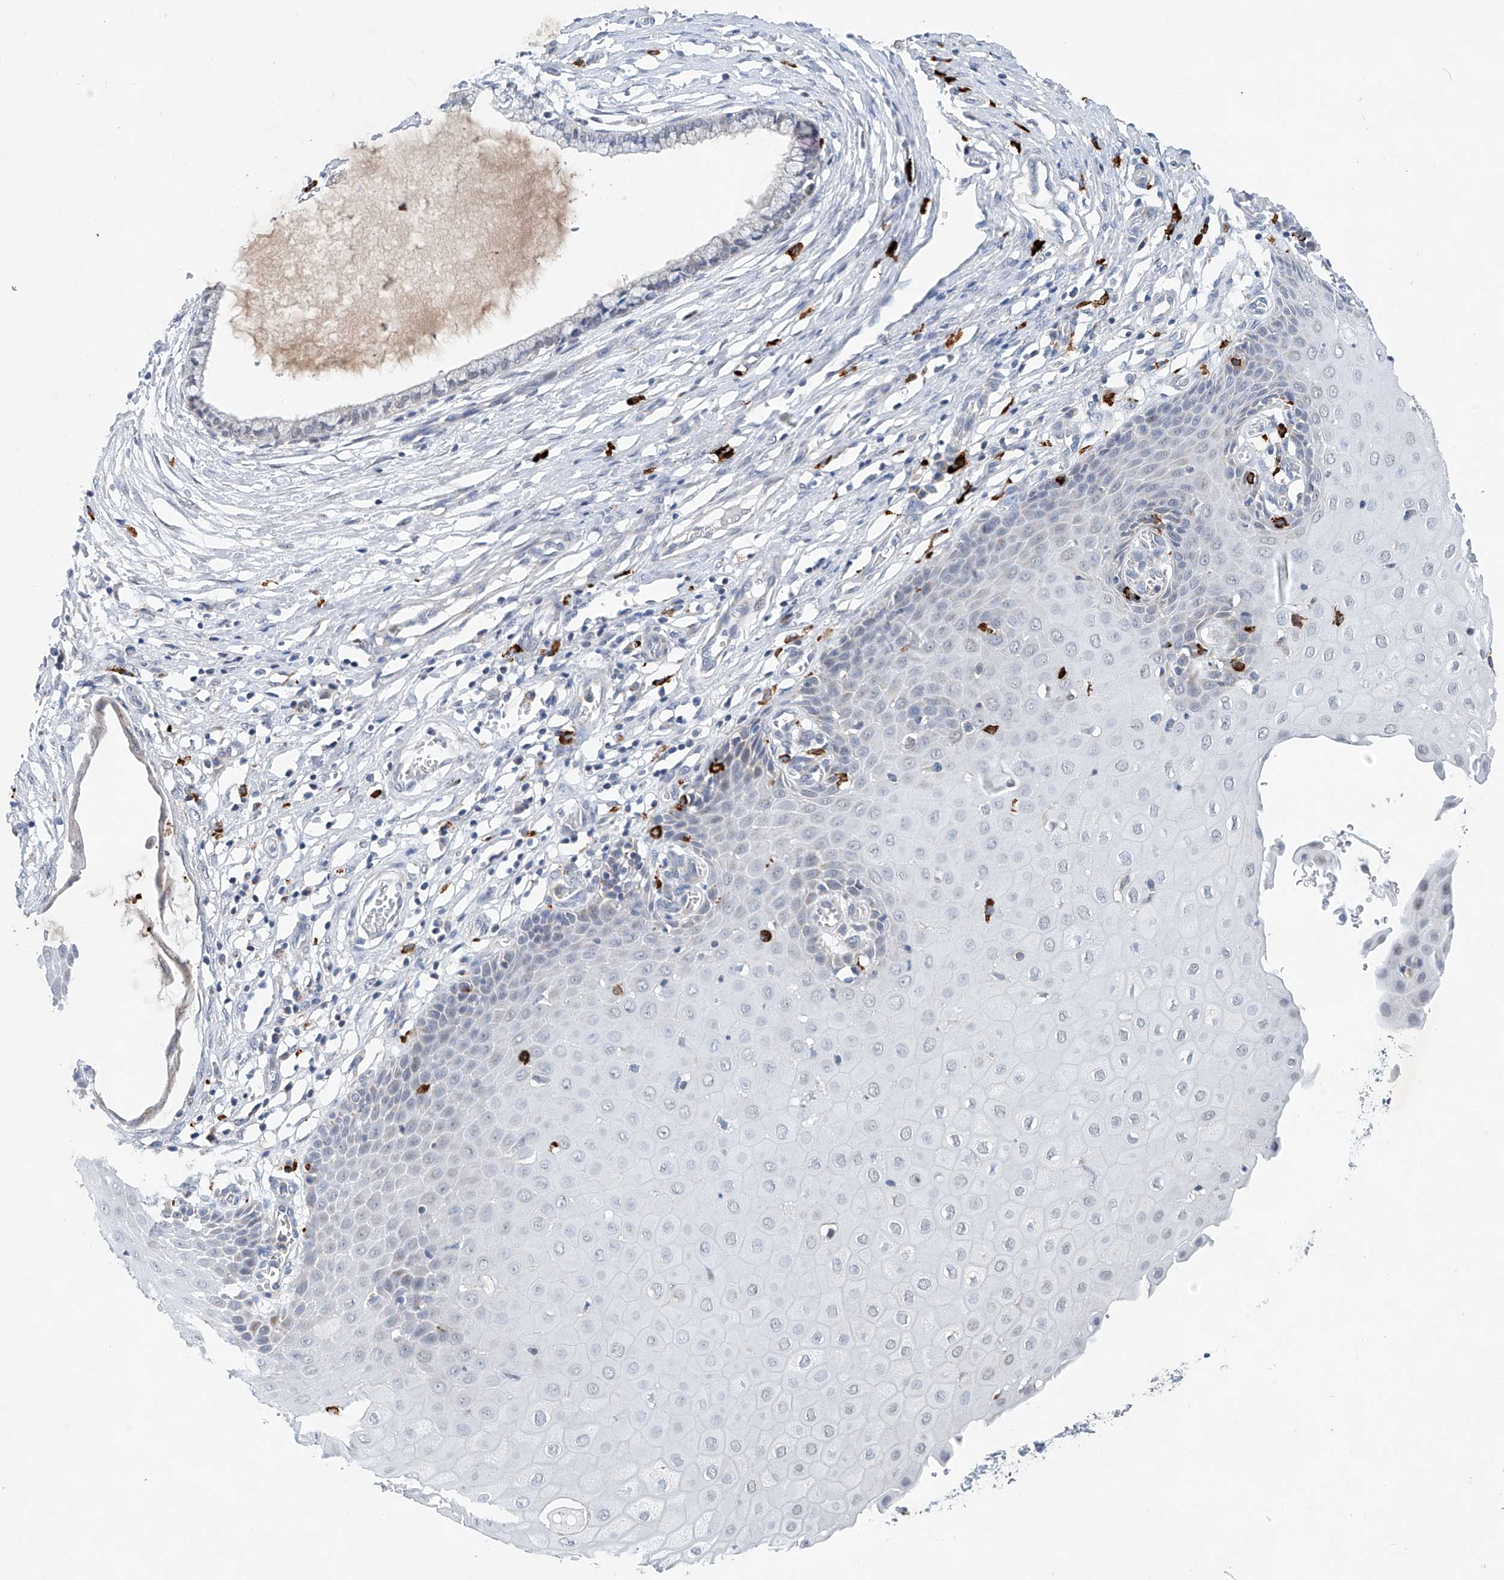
{"staining": {"intensity": "moderate", "quantity": "<25%", "location": "cytoplasmic/membranous"}, "tissue": "cervix", "cell_type": "Glandular cells", "image_type": "normal", "snomed": [{"axis": "morphology", "description": "Normal tissue, NOS"}, {"axis": "topography", "description": "Cervix"}], "caption": "DAB (3,3'-diaminobenzidine) immunohistochemical staining of benign human cervix shows moderate cytoplasmic/membranous protein positivity in approximately <25% of glandular cells.", "gene": "KLF15", "patient": {"sex": "female", "age": 55}}